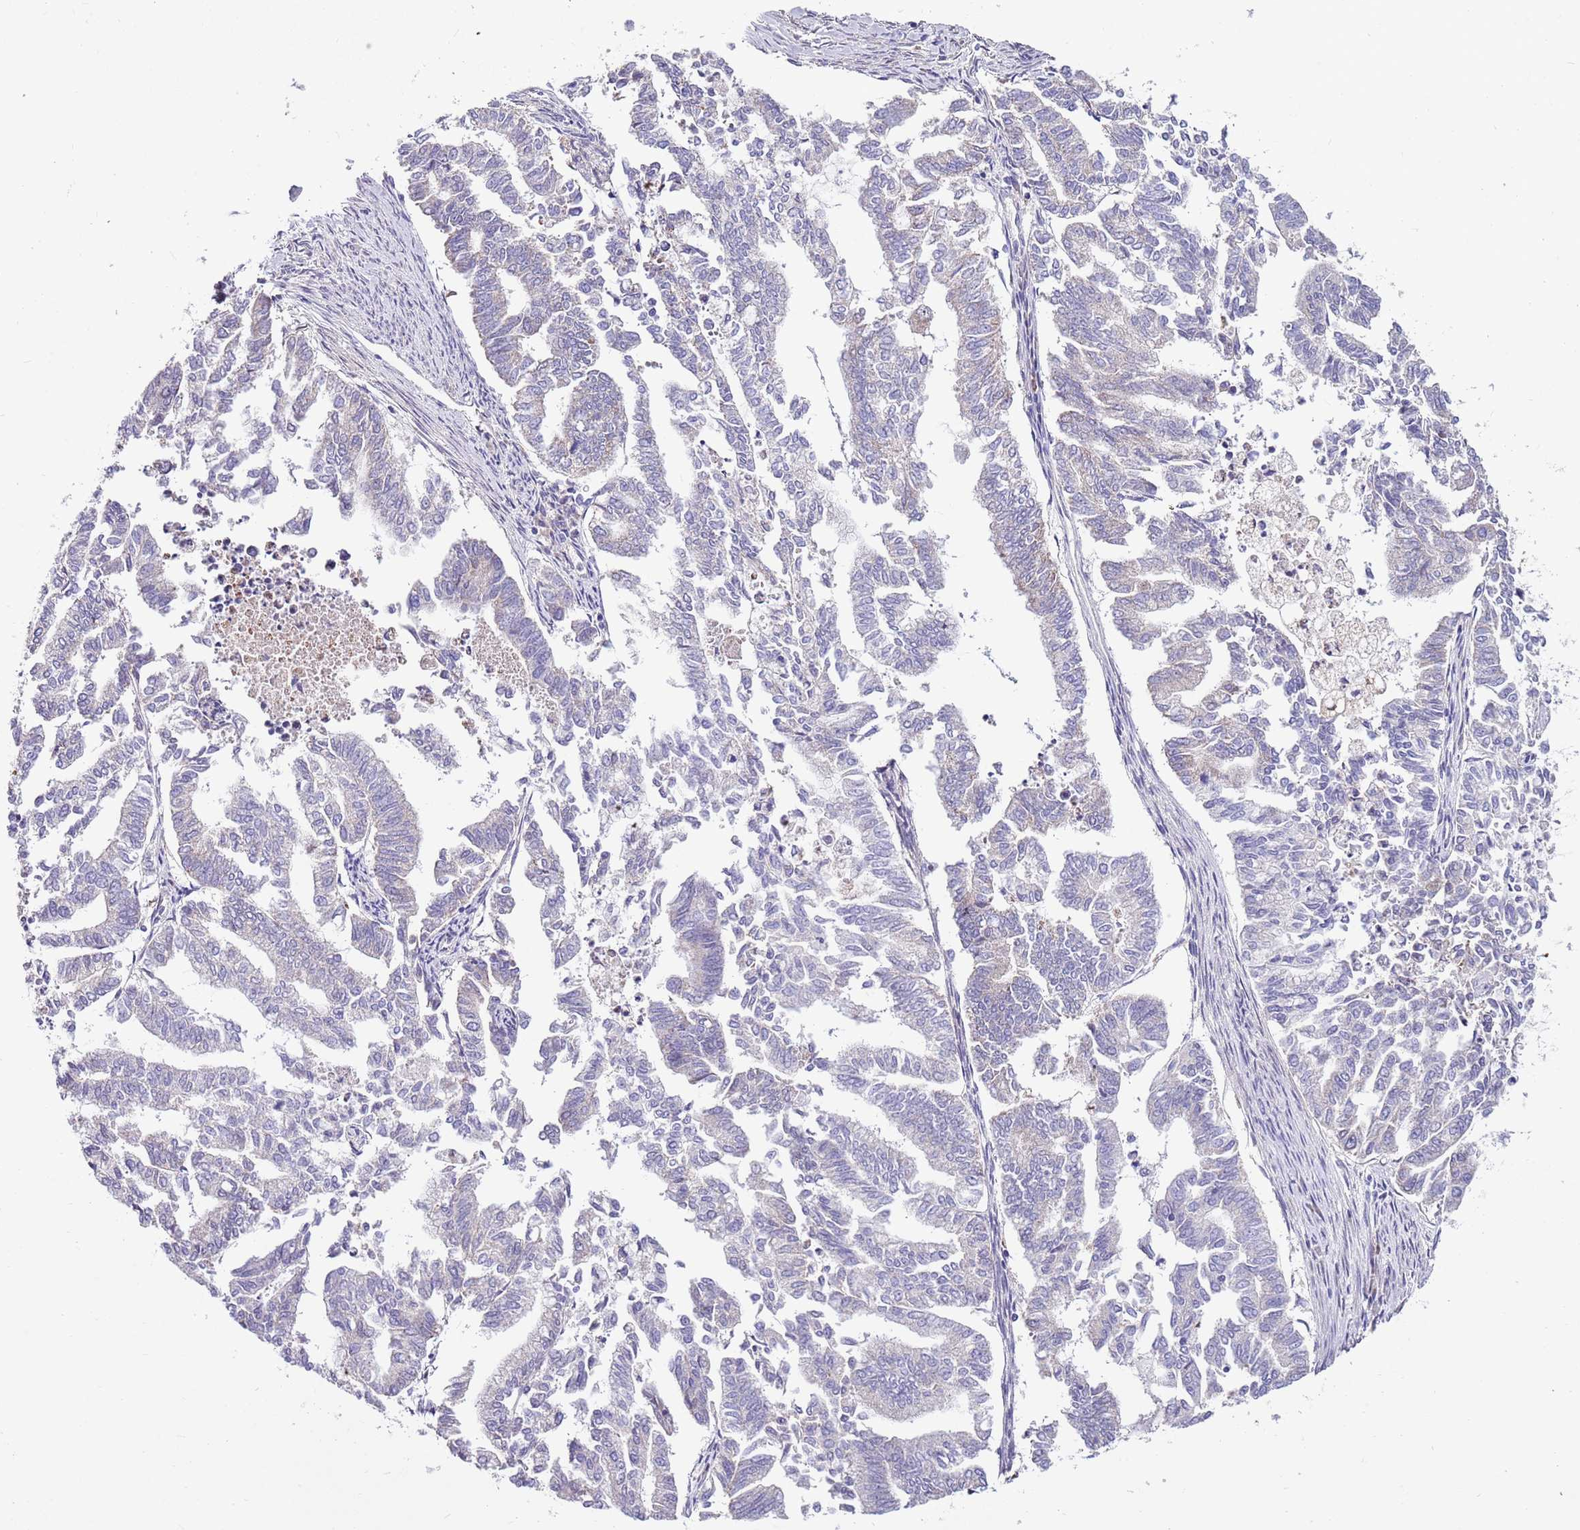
{"staining": {"intensity": "weak", "quantity": "<25%", "location": "cytoplasmic/membranous"}, "tissue": "endometrial cancer", "cell_type": "Tumor cells", "image_type": "cancer", "snomed": [{"axis": "morphology", "description": "Adenocarcinoma, NOS"}, {"axis": "topography", "description": "Endometrium"}], "caption": "High power microscopy image of an IHC photomicrograph of endometrial cancer, revealing no significant expression in tumor cells. The staining is performed using DAB (3,3'-diaminobenzidine) brown chromogen with nuclei counter-stained in using hematoxylin.", "gene": "SMG1", "patient": {"sex": "female", "age": 79}}